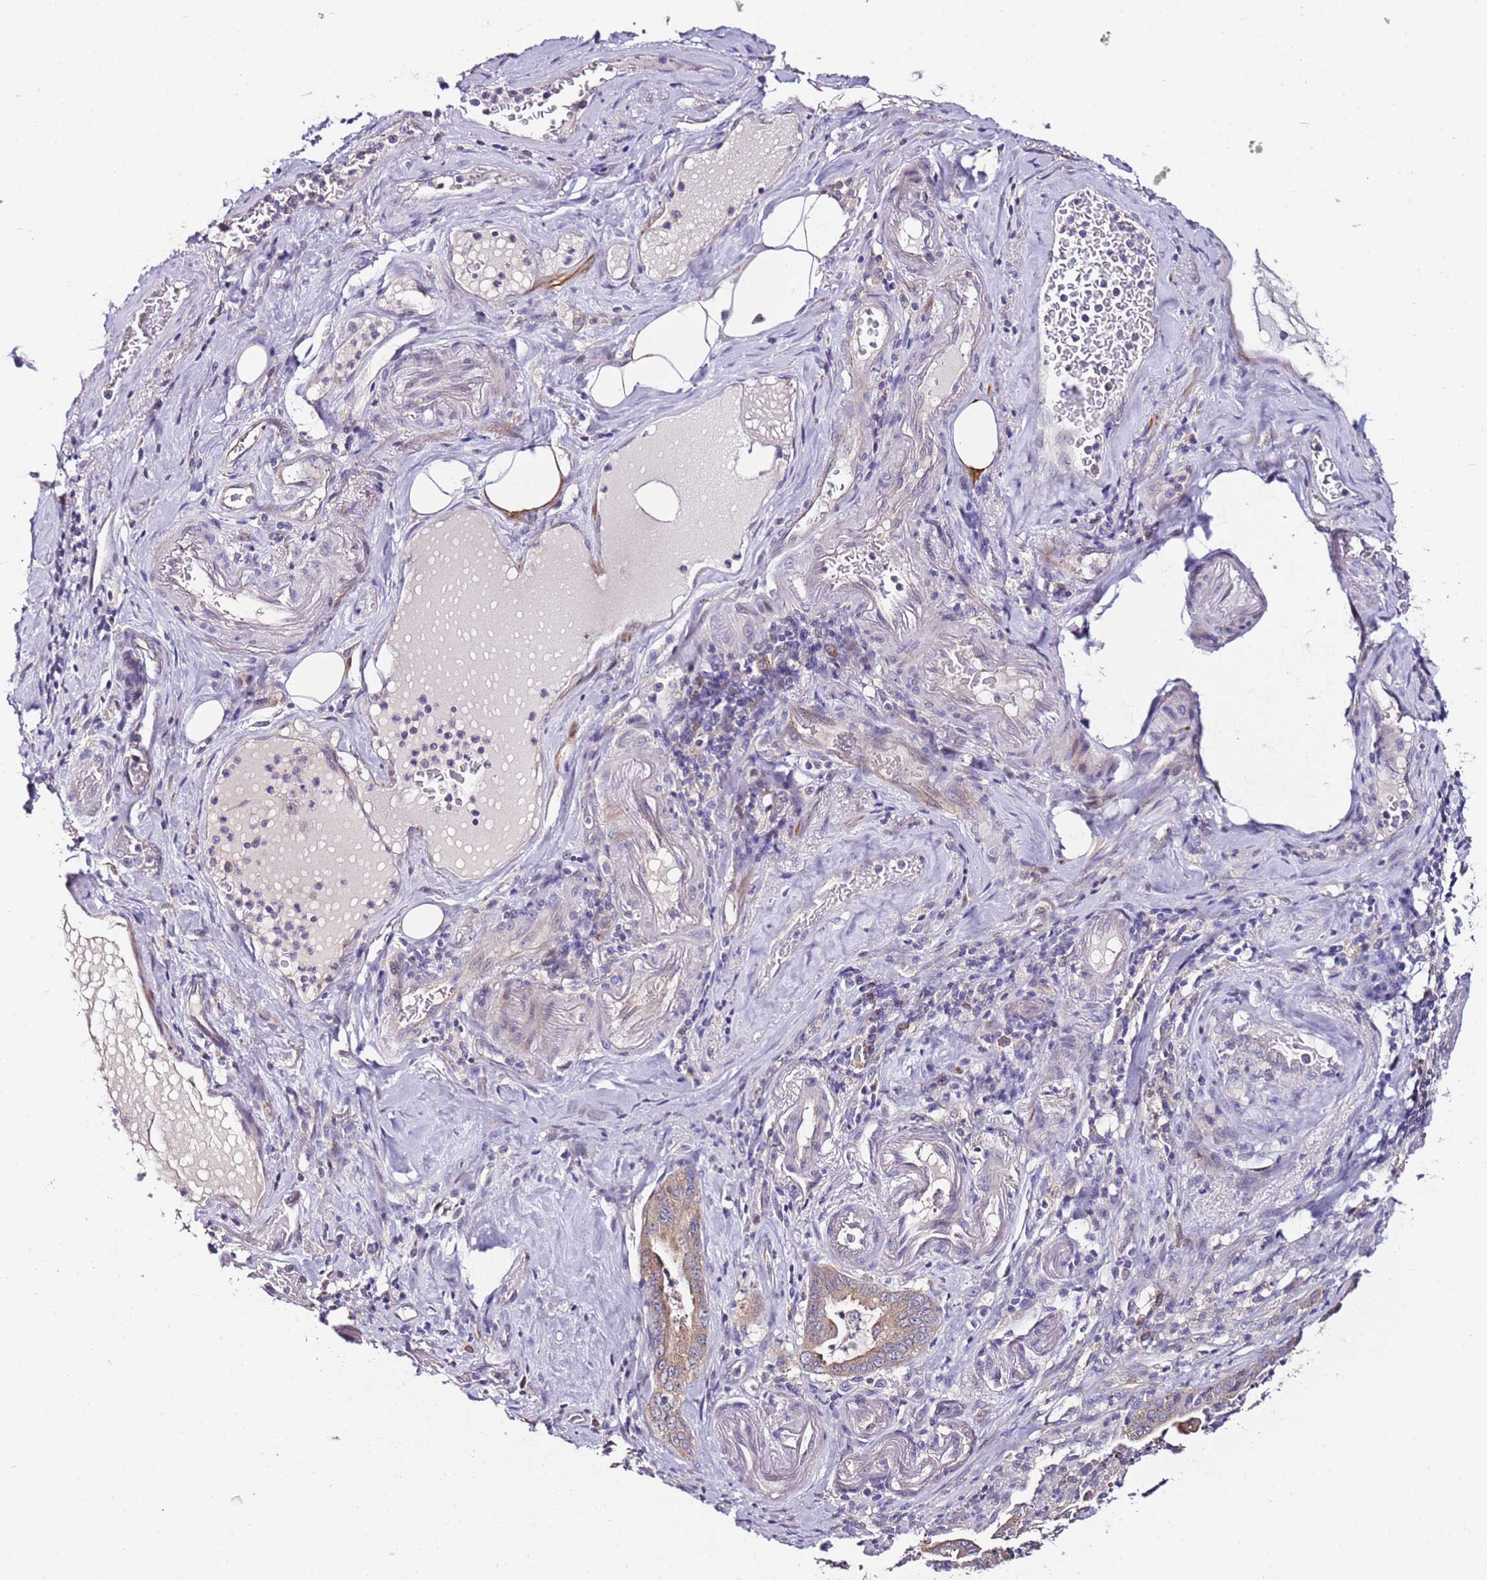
{"staining": {"intensity": "moderate", "quantity": ">75%", "location": "cytoplasmic/membranous"}, "tissue": "pancreatic cancer", "cell_type": "Tumor cells", "image_type": "cancer", "snomed": [{"axis": "morphology", "description": "Adenocarcinoma, NOS"}, {"axis": "topography", "description": "Pancreas"}], "caption": "Protein staining of pancreatic adenocarcinoma tissue reveals moderate cytoplasmic/membranous expression in about >75% of tumor cells. The staining was performed using DAB (3,3'-diaminobenzidine), with brown indicating positive protein expression. Nuclei are stained blue with hematoxylin.", "gene": "SRRM5", "patient": {"sex": "male", "age": 70}}